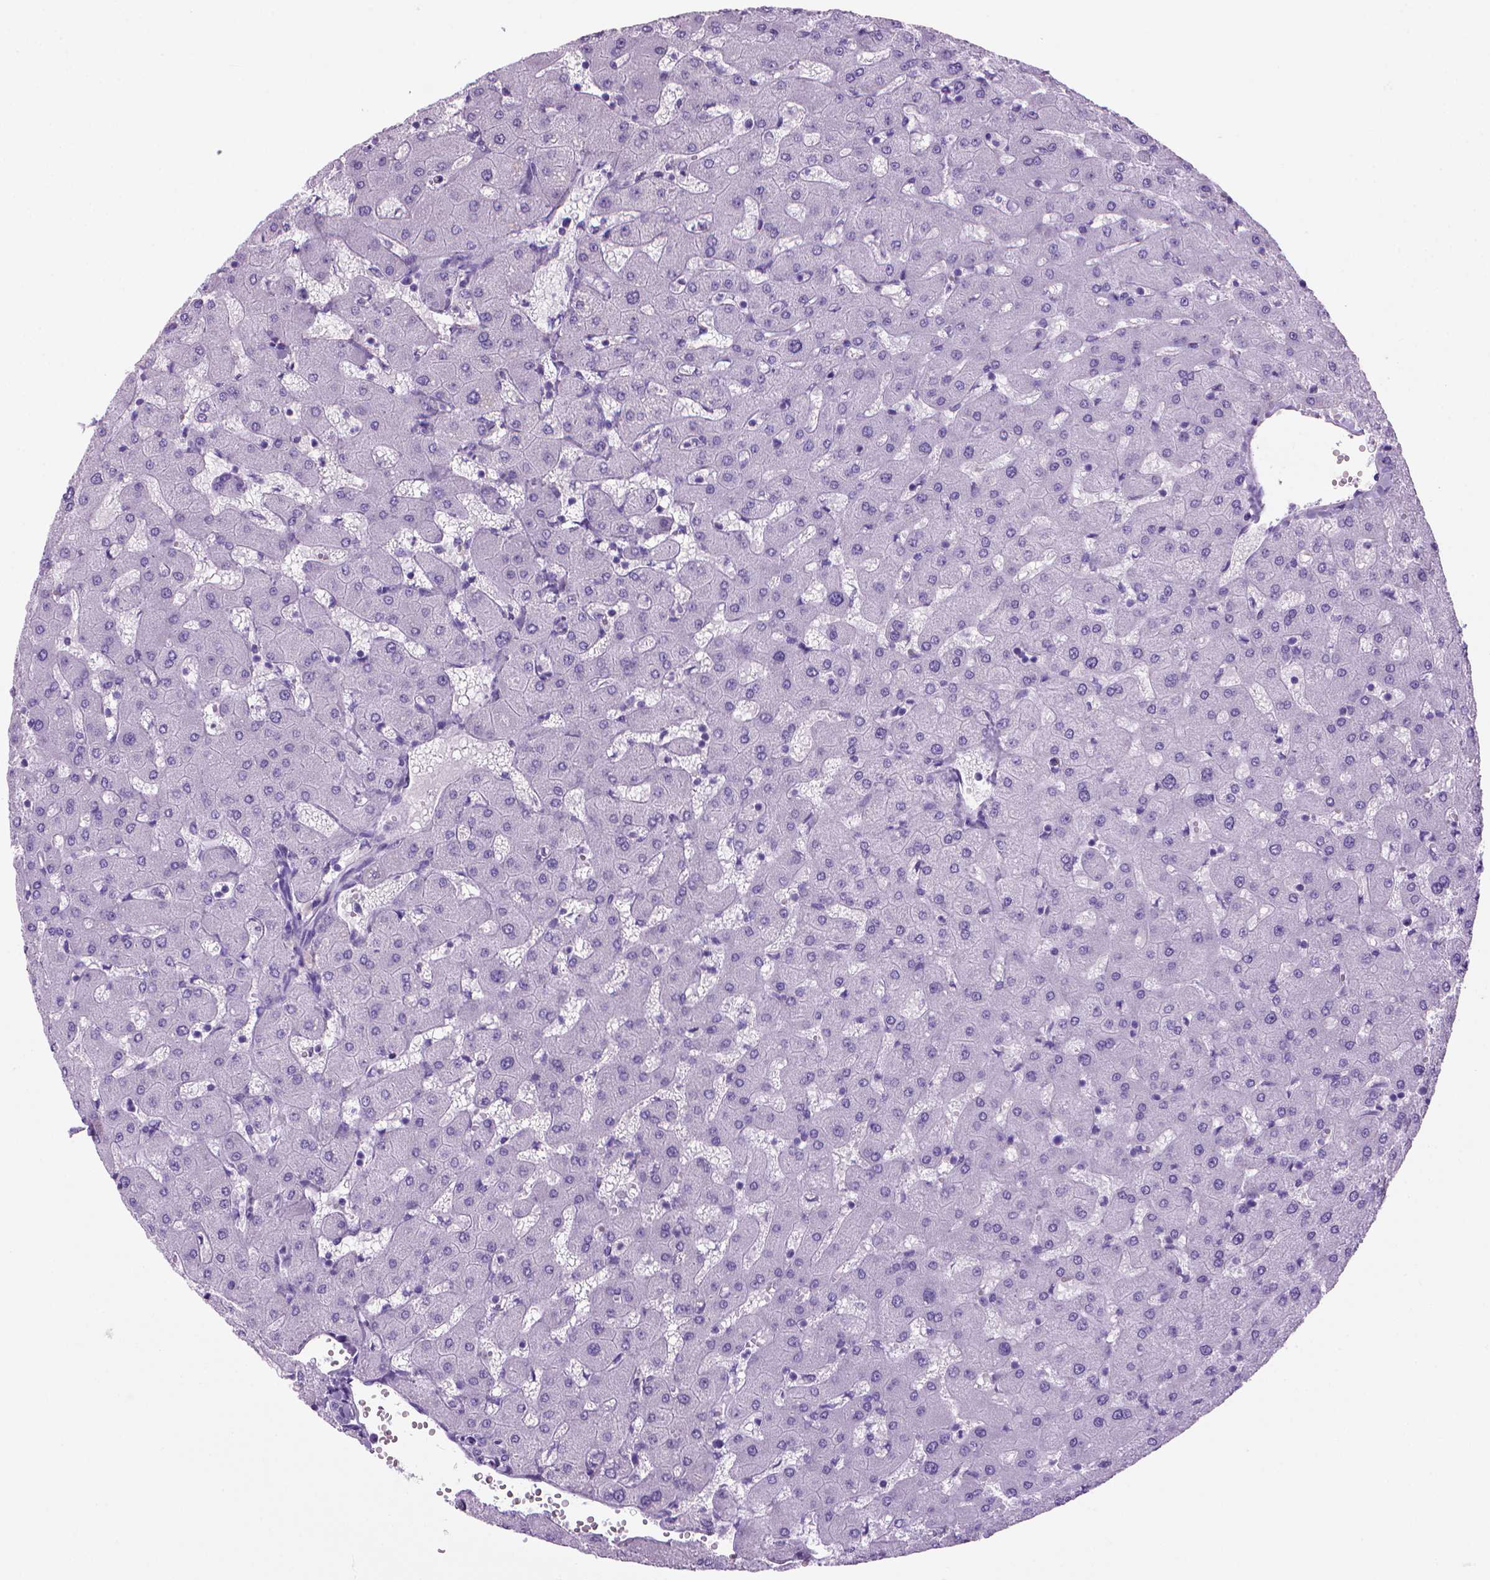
{"staining": {"intensity": "negative", "quantity": "none", "location": "none"}, "tissue": "liver", "cell_type": "Cholangiocytes", "image_type": "normal", "snomed": [{"axis": "morphology", "description": "Normal tissue, NOS"}, {"axis": "topography", "description": "Liver"}], "caption": "The IHC micrograph has no significant staining in cholangiocytes of liver. The staining is performed using DAB brown chromogen with nuclei counter-stained in using hematoxylin.", "gene": "ARHGEF33", "patient": {"sex": "female", "age": 63}}